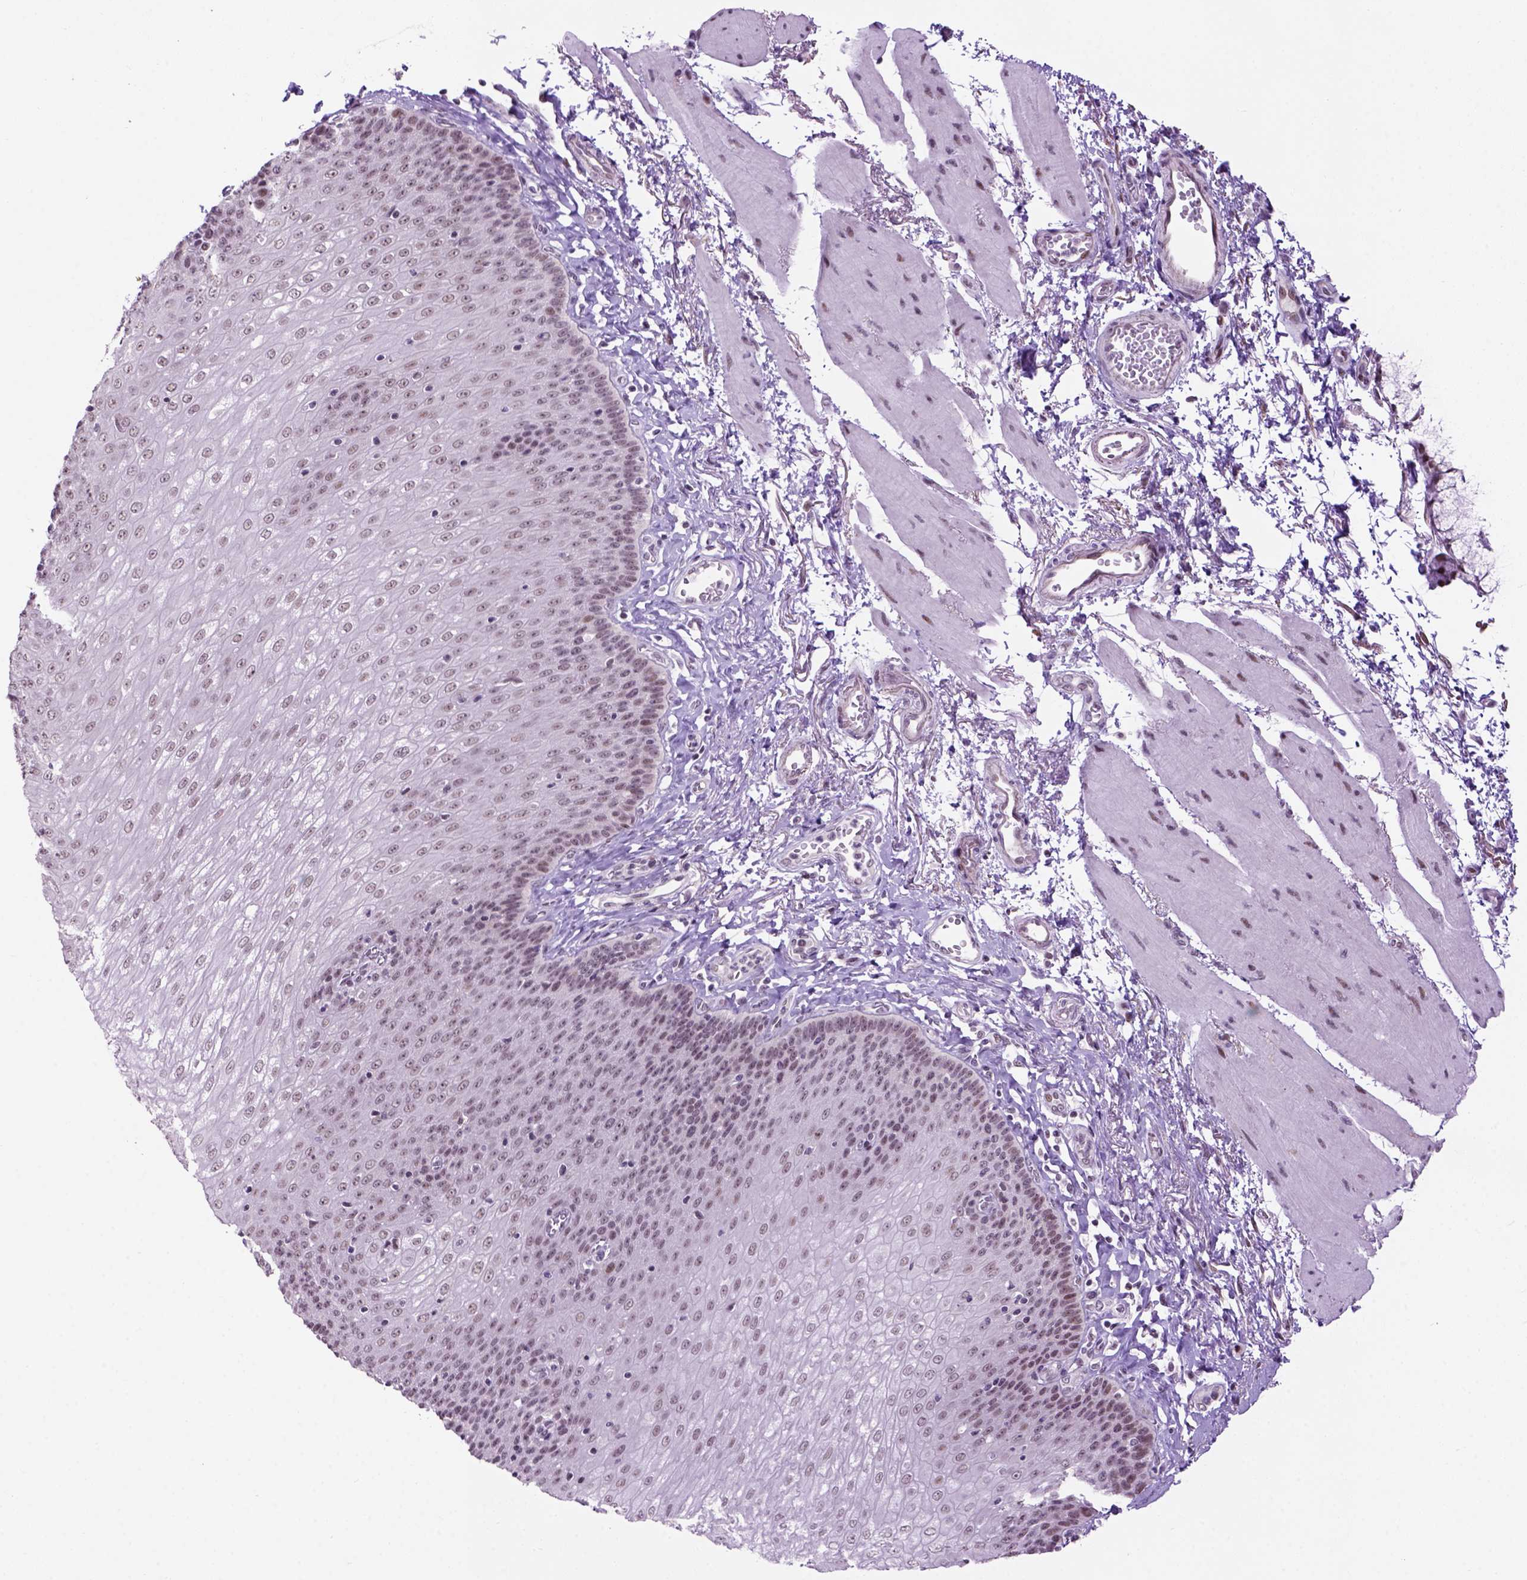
{"staining": {"intensity": "moderate", "quantity": "<25%", "location": "nuclear"}, "tissue": "esophagus", "cell_type": "Squamous epithelial cells", "image_type": "normal", "snomed": [{"axis": "morphology", "description": "Normal tissue, NOS"}, {"axis": "topography", "description": "Esophagus"}], "caption": "This histopathology image displays immunohistochemistry staining of normal human esophagus, with low moderate nuclear expression in about <25% of squamous epithelial cells.", "gene": "TBPL1", "patient": {"sex": "female", "age": 81}}